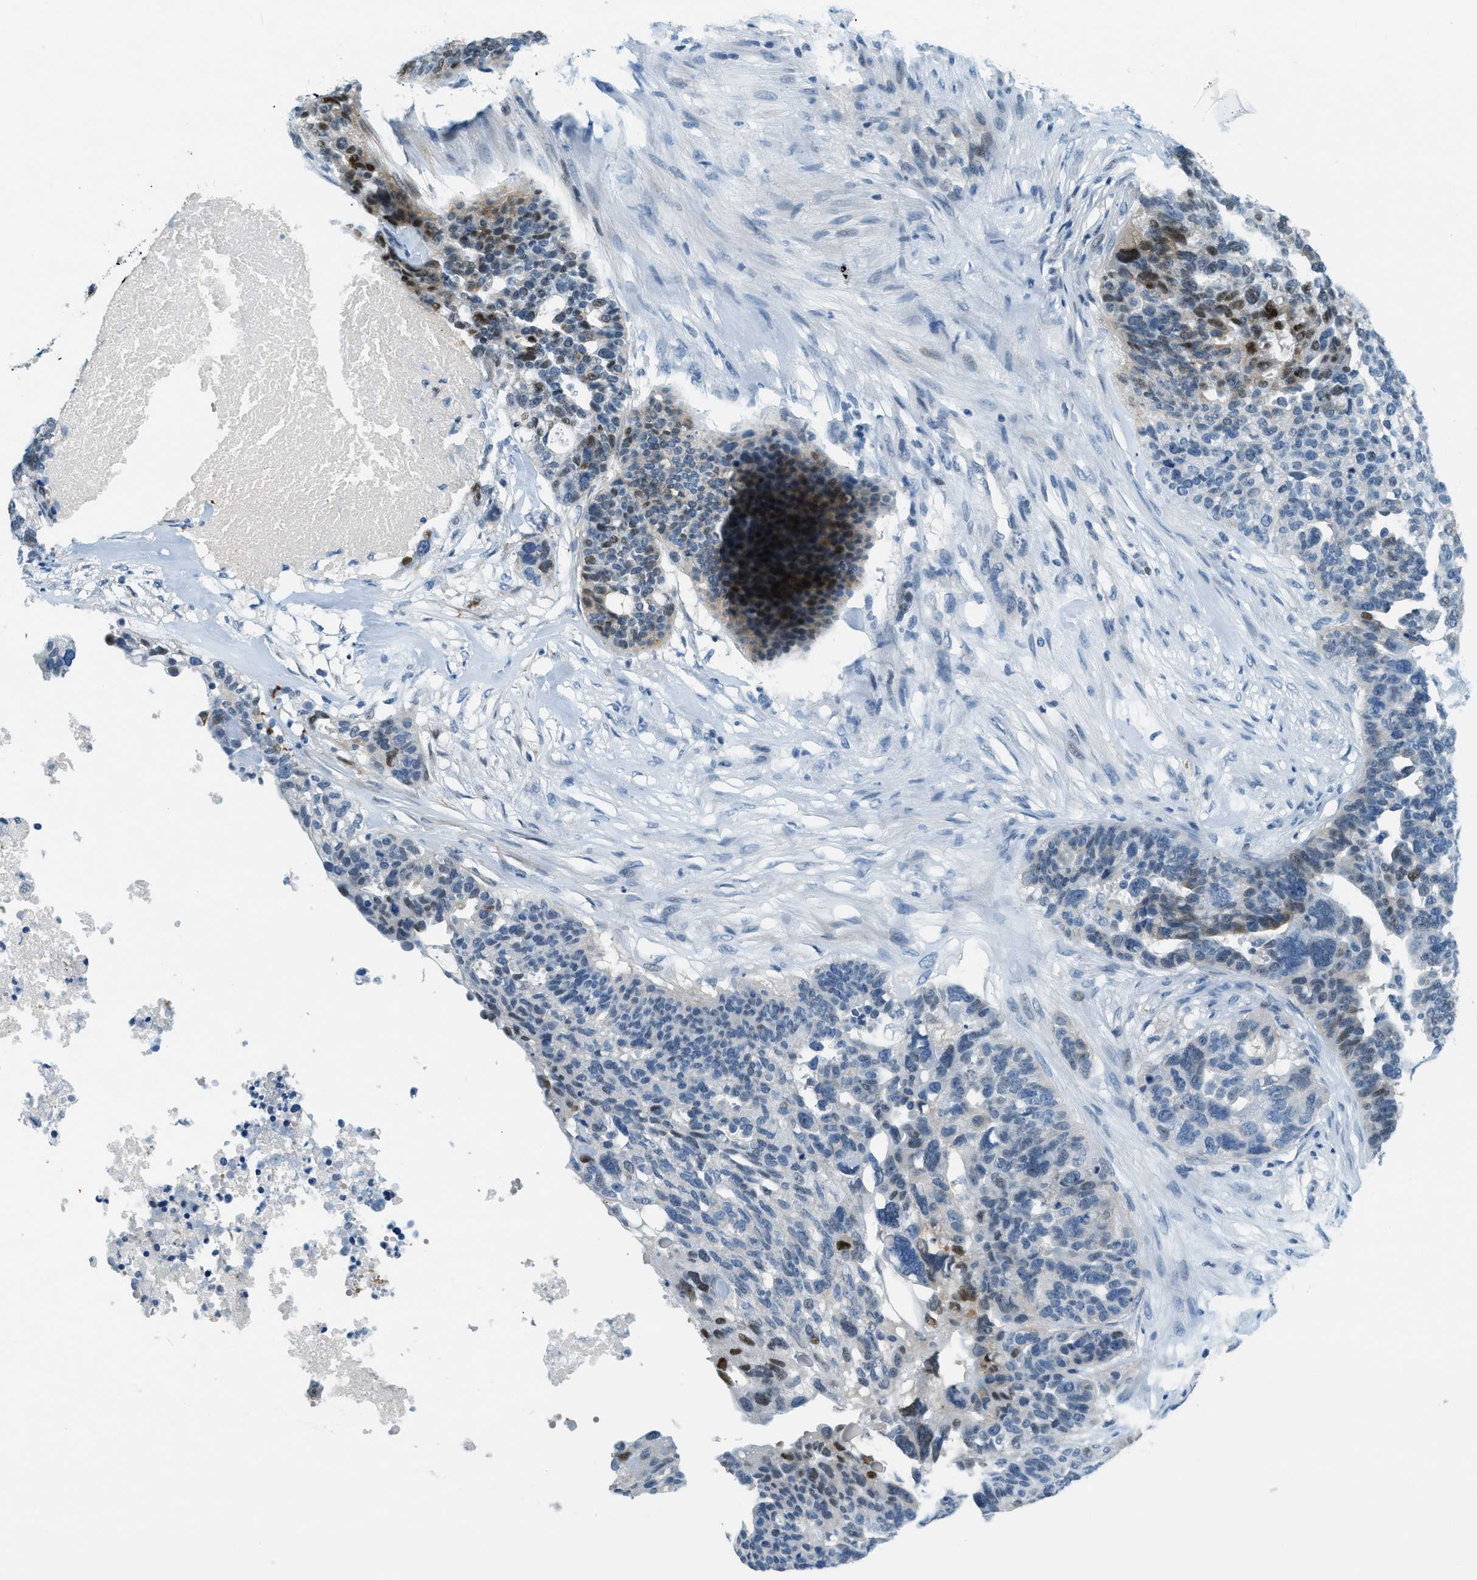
{"staining": {"intensity": "strong", "quantity": "<25%", "location": "cytoplasmic/membranous,nuclear"}, "tissue": "ovarian cancer", "cell_type": "Tumor cells", "image_type": "cancer", "snomed": [{"axis": "morphology", "description": "Cystadenocarcinoma, serous, NOS"}, {"axis": "topography", "description": "Ovary"}], "caption": "Brown immunohistochemical staining in human ovarian serous cystadenocarcinoma reveals strong cytoplasmic/membranous and nuclear staining in about <25% of tumor cells.", "gene": "CYP4X1", "patient": {"sex": "female", "age": 59}}